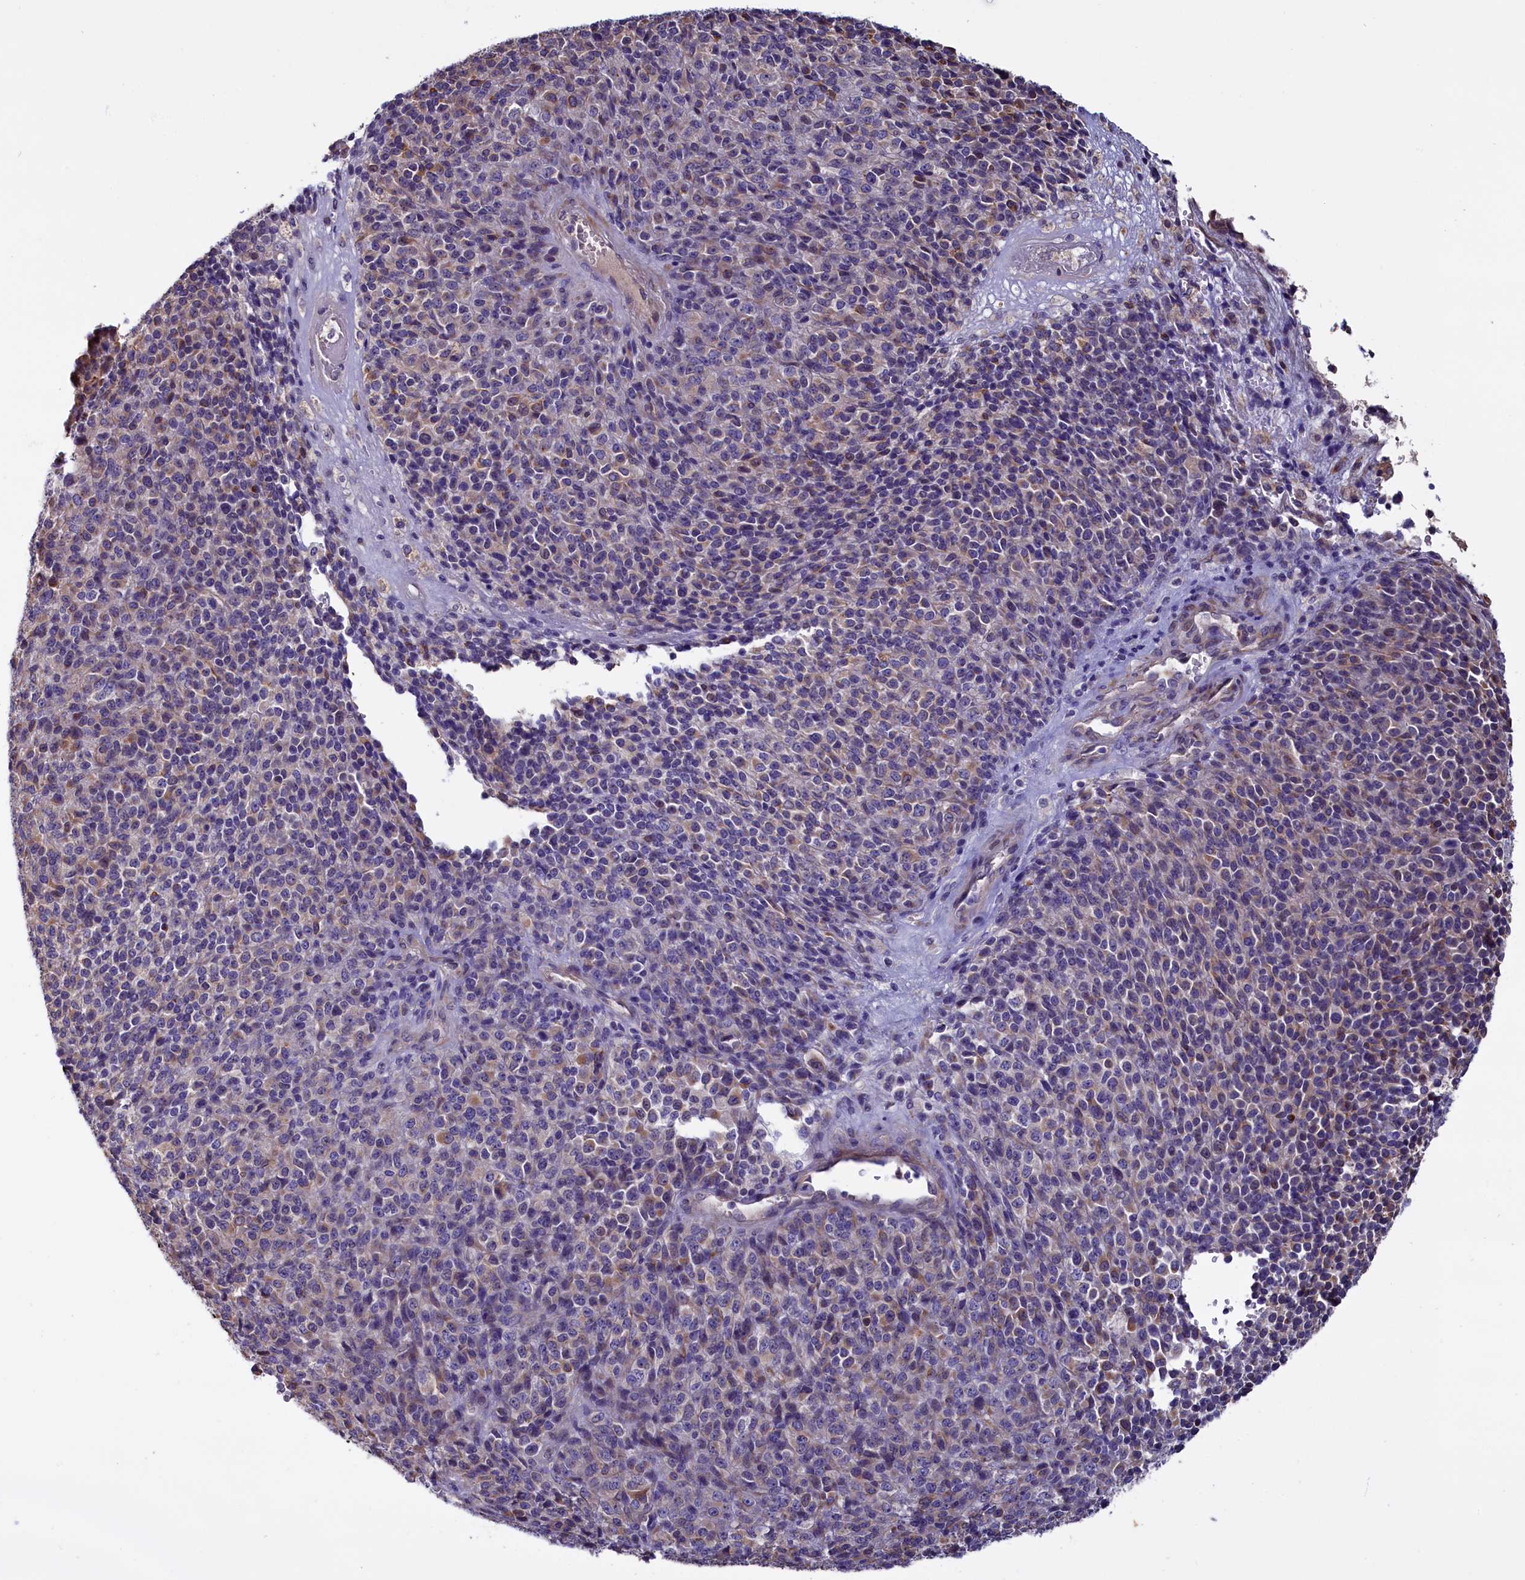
{"staining": {"intensity": "negative", "quantity": "none", "location": "none"}, "tissue": "melanoma", "cell_type": "Tumor cells", "image_type": "cancer", "snomed": [{"axis": "morphology", "description": "Malignant melanoma, Metastatic site"}, {"axis": "topography", "description": "Brain"}], "caption": "This is an immunohistochemistry (IHC) histopathology image of human malignant melanoma (metastatic site). There is no expression in tumor cells.", "gene": "PDILT", "patient": {"sex": "female", "age": 56}}